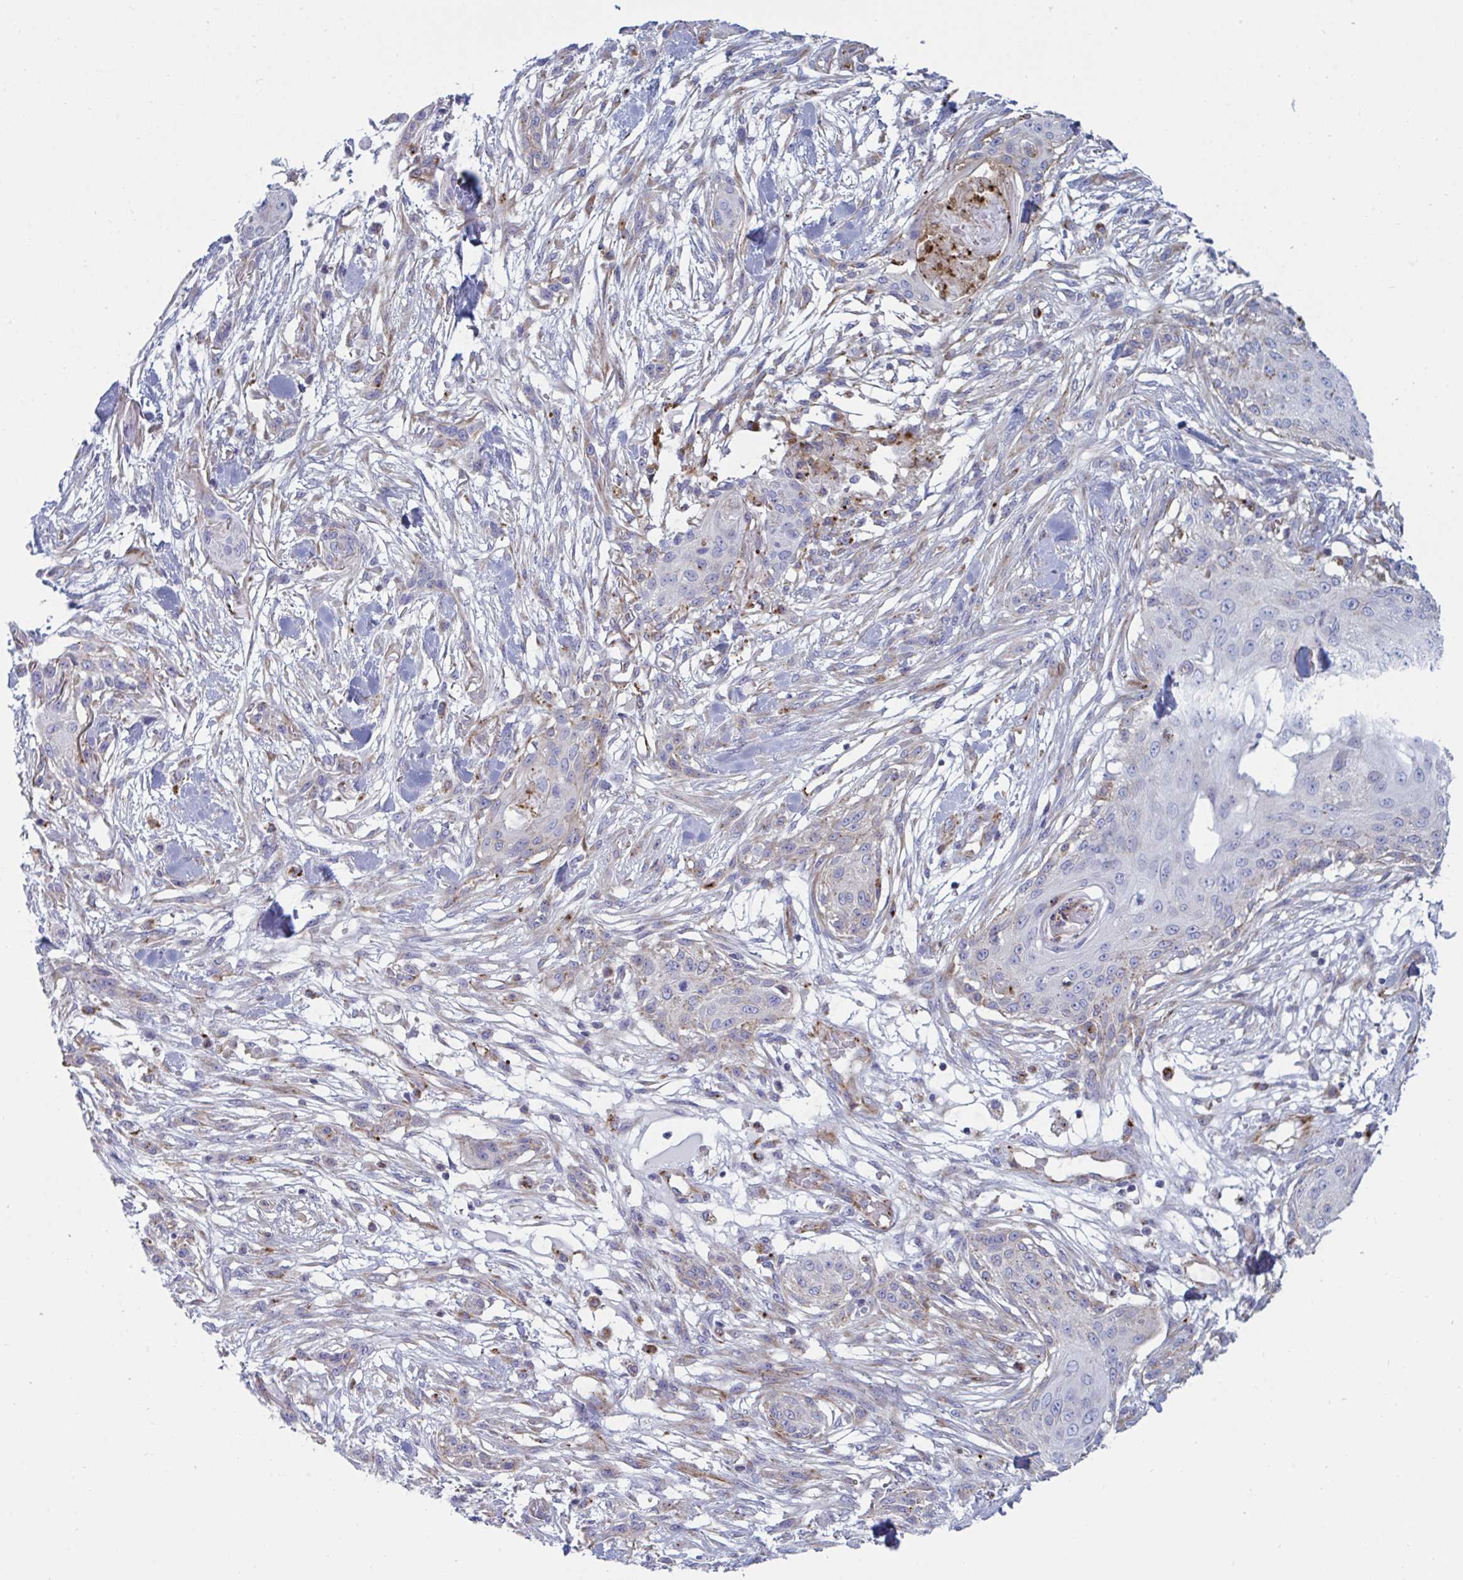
{"staining": {"intensity": "negative", "quantity": "none", "location": "none"}, "tissue": "skin cancer", "cell_type": "Tumor cells", "image_type": "cancer", "snomed": [{"axis": "morphology", "description": "Squamous cell carcinoma, NOS"}, {"axis": "topography", "description": "Skin"}], "caption": "An immunohistochemistry histopathology image of squamous cell carcinoma (skin) is shown. There is no staining in tumor cells of squamous cell carcinoma (skin).", "gene": "SLC9A6", "patient": {"sex": "female", "age": 59}}